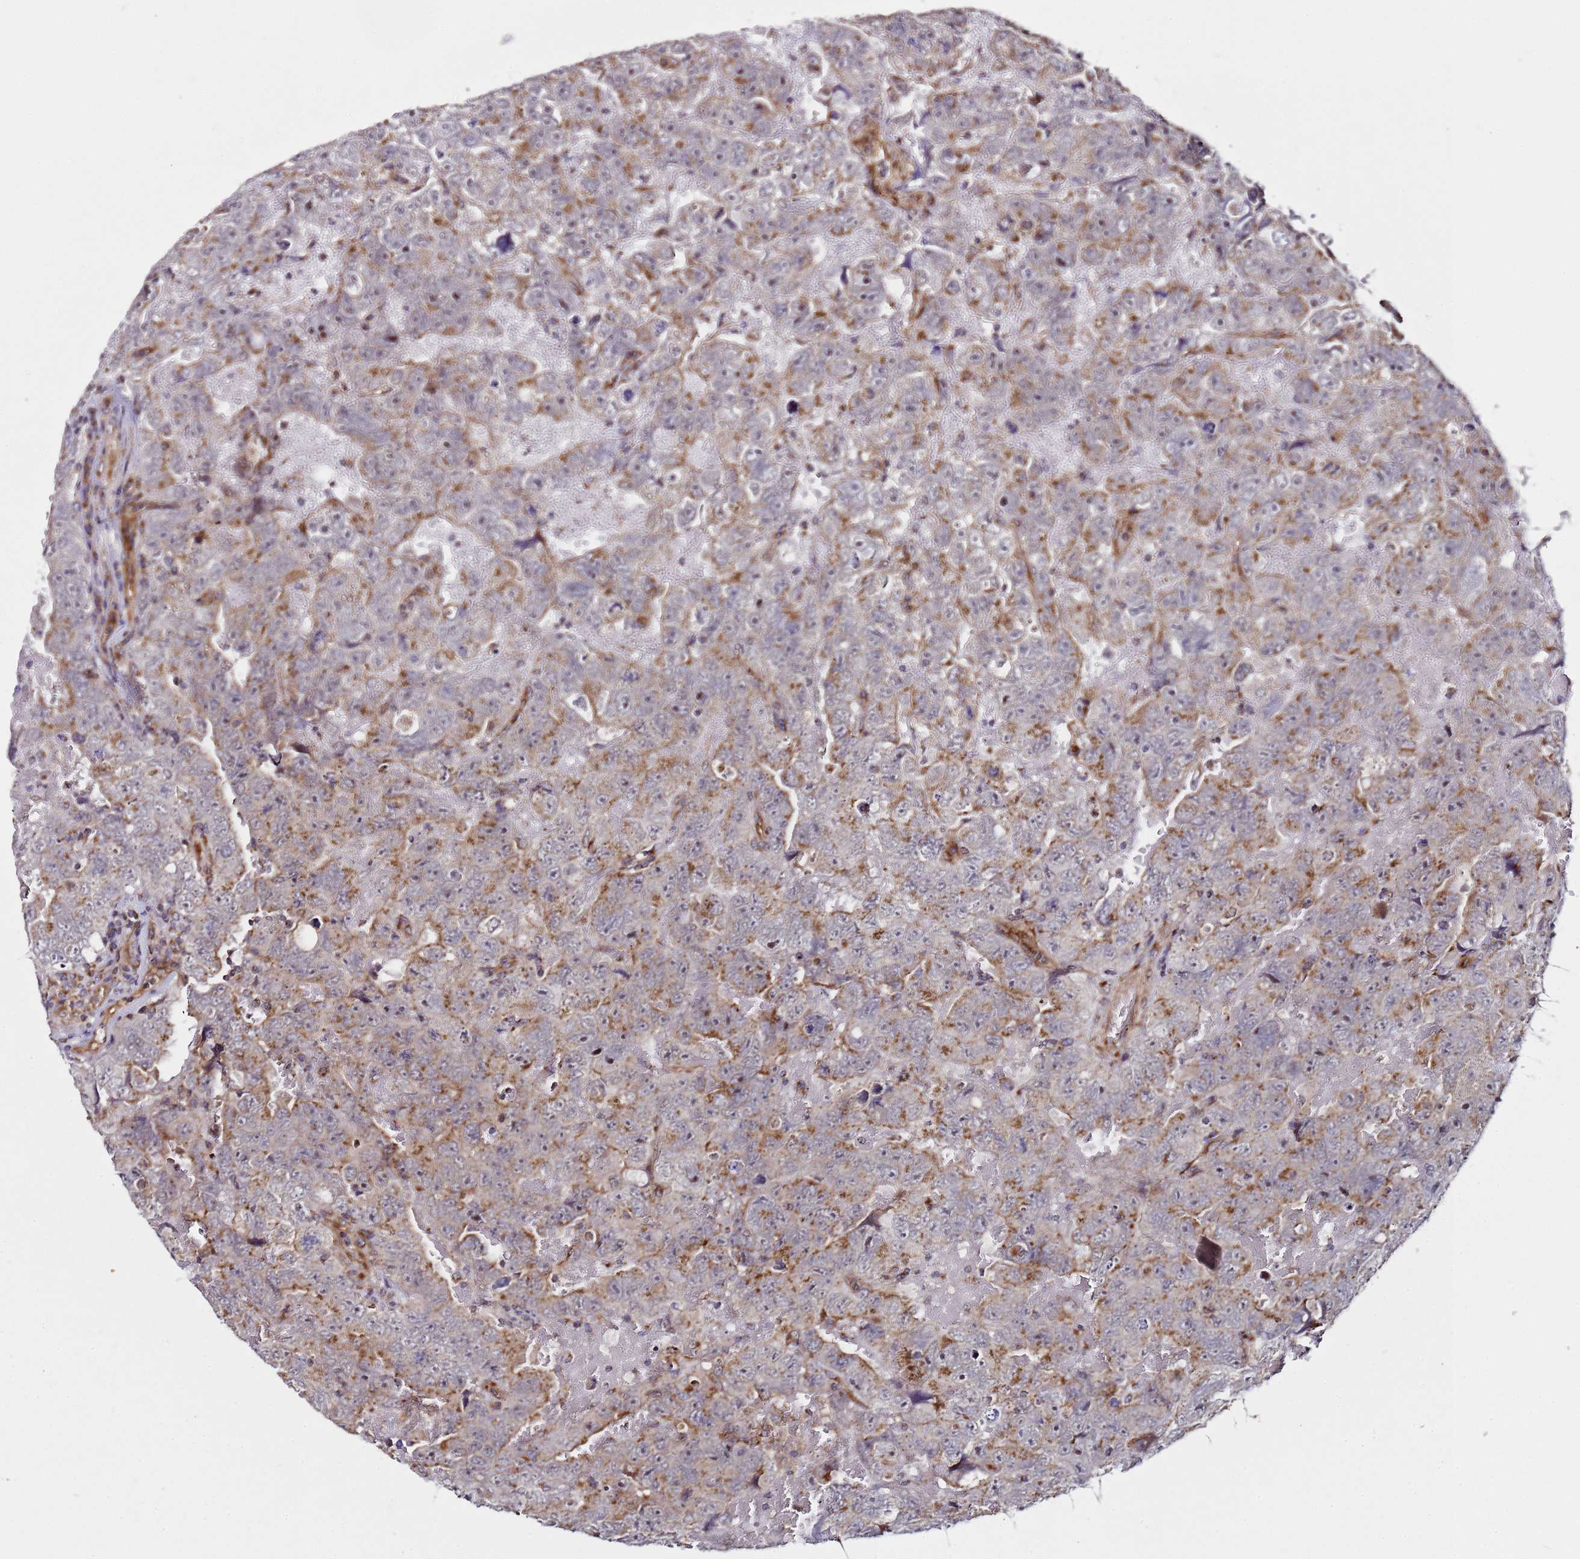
{"staining": {"intensity": "weak", "quantity": "<25%", "location": "cytoplasmic/membranous"}, "tissue": "testis cancer", "cell_type": "Tumor cells", "image_type": "cancer", "snomed": [{"axis": "morphology", "description": "Carcinoma, Embryonal, NOS"}, {"axis": "topography", "description": "Testis"}], "caption": "A histopathology image of testis embryonal carcinoma stained for a protein reveals no brown staining in tumor cells.", "gene": "MRPL49", "patient": {"sex": "male", "age": 45}}